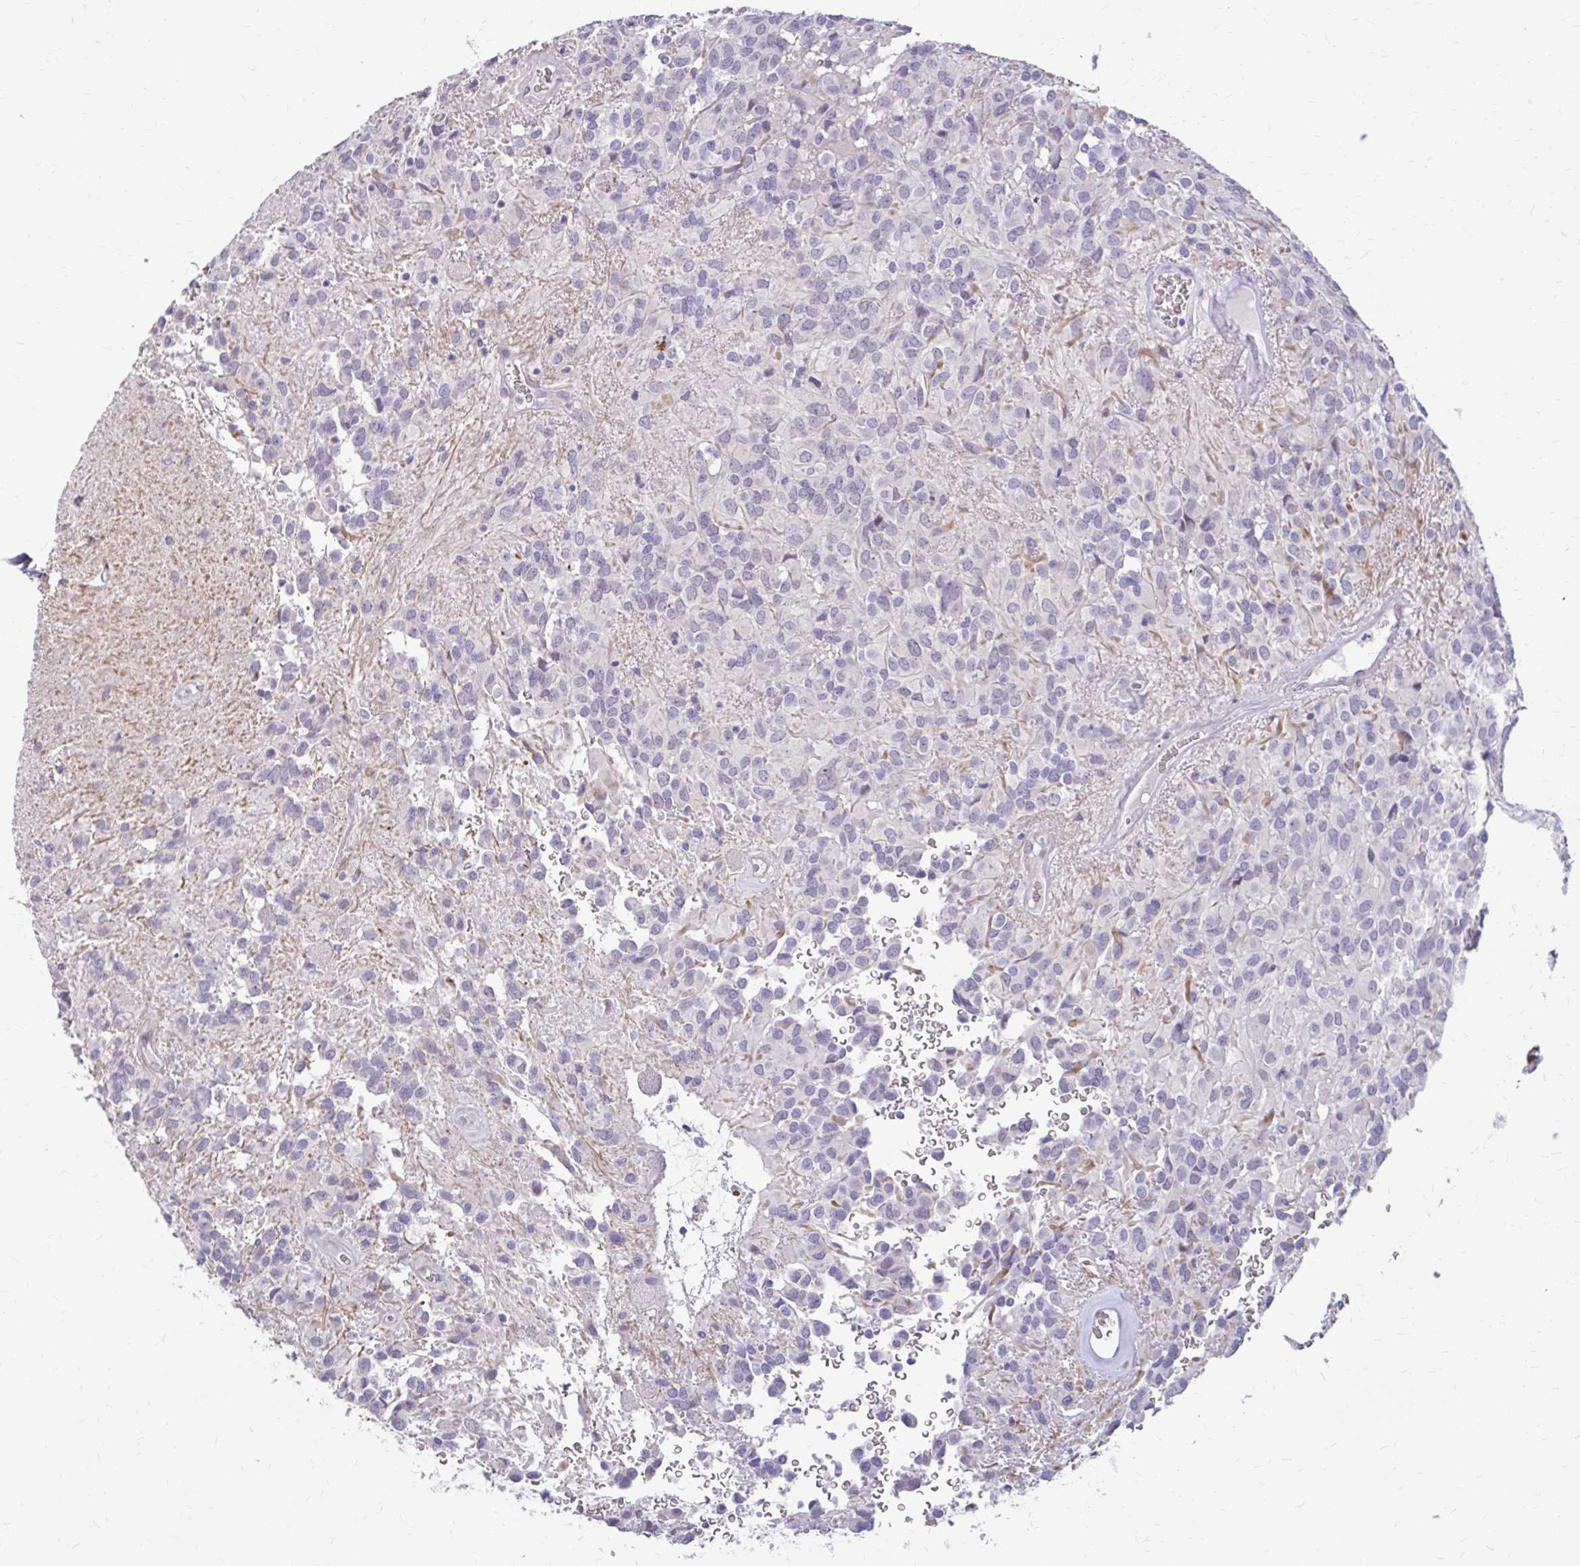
{"staining": {"intensity": "negative", "quantity": "none", "location": "none"}, "tissue": "glioma", "cell_type": "Tumor cells", "image_type": "cancer", "snomed": [{"axis": "morphology", "description": "Glioma, malignant, Low grade"}, {"axis": "topography", "description": "Brain"}], "caption": "Micrograph shows no significant protein positivity in tumor cells of malignant glioma (low-grade).", "gene": "RGS16", "patient": {"sex": "male", "age": 56}}